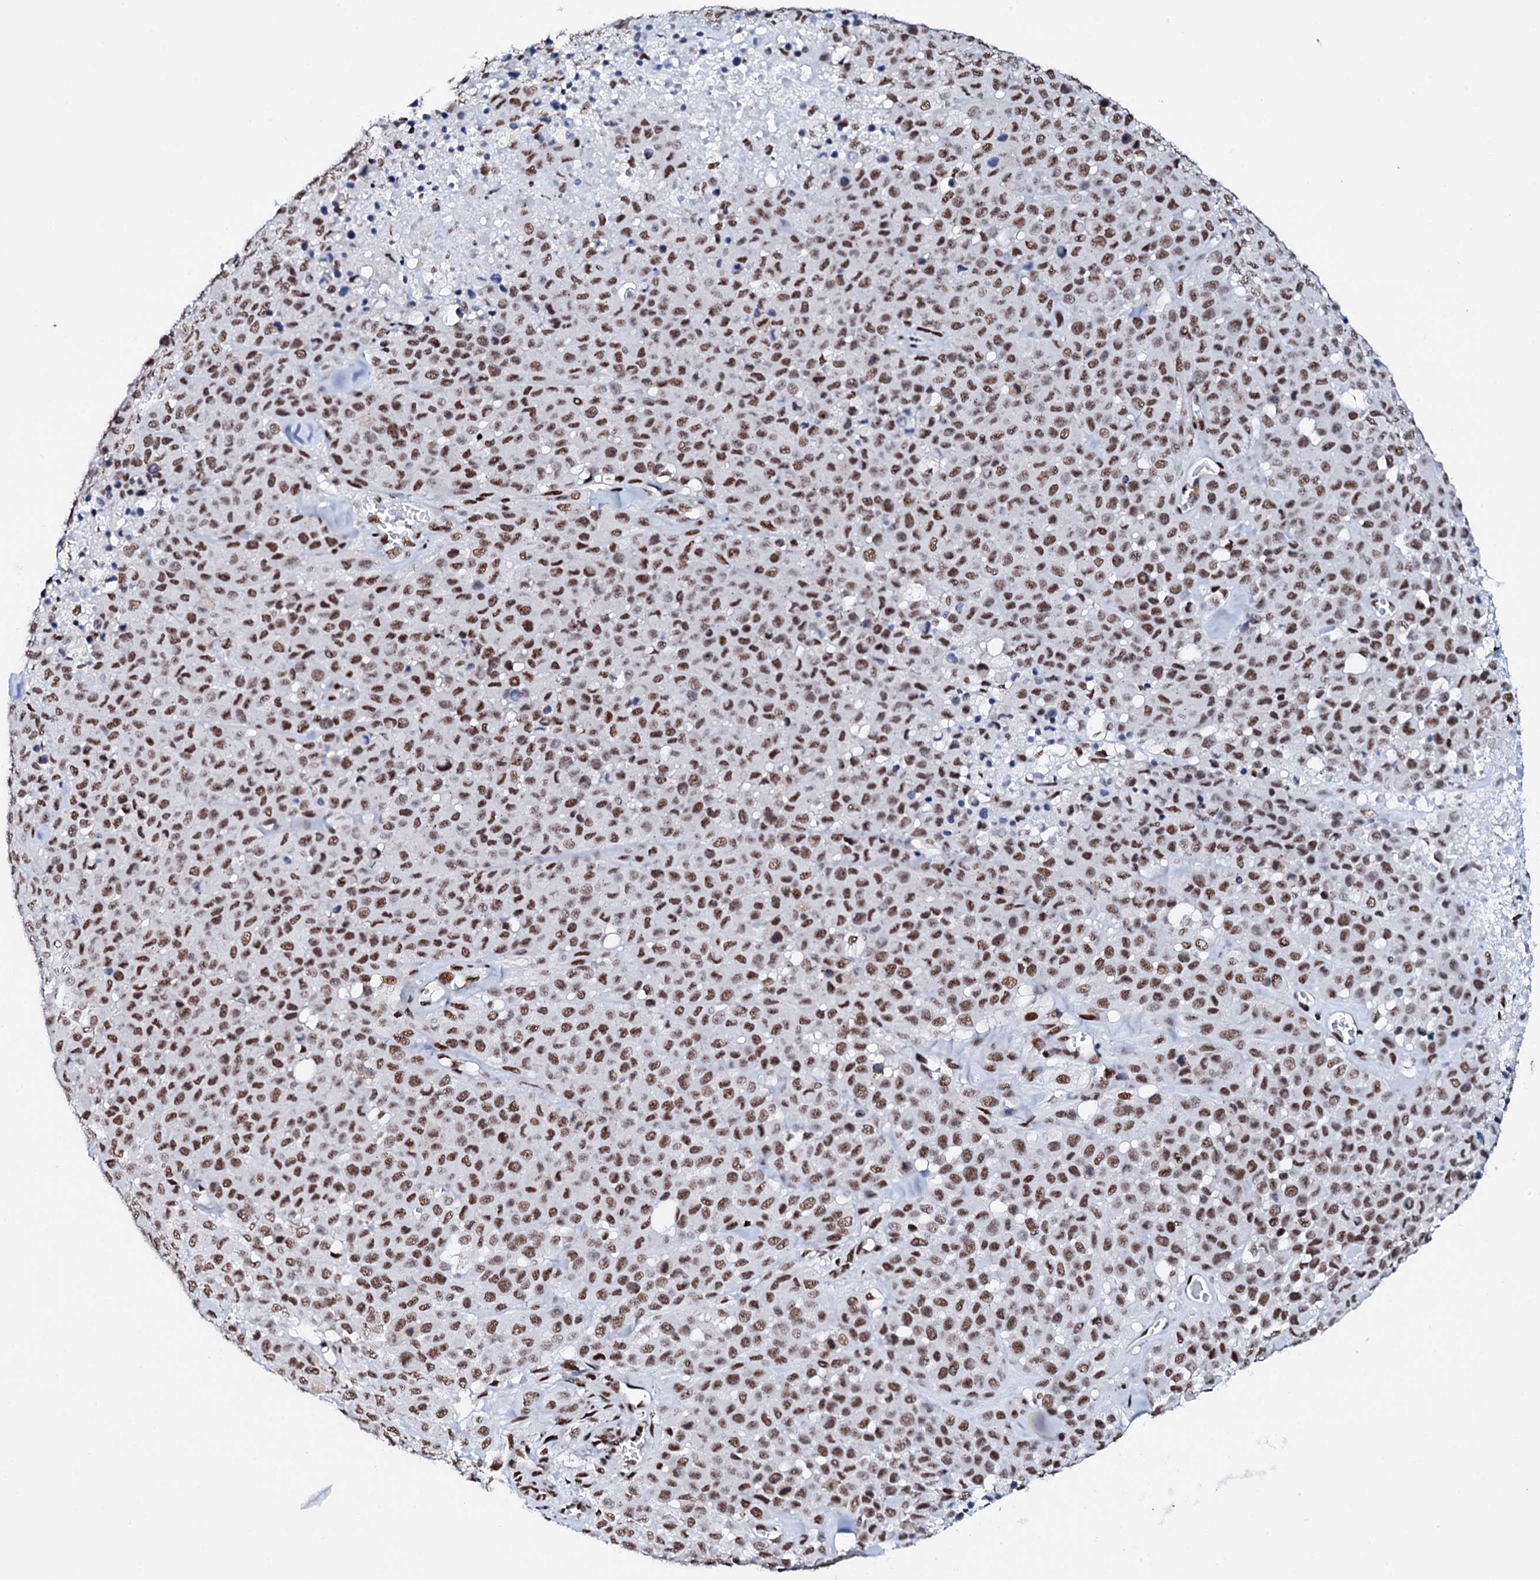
{"staining": {"intensity": "moderate", "quantity": ">75%", "location": "nuclear"}, "tissue": "melanoma", "cell_type": "Tumor cells", "image_type": "cancer", "snomed": [{"axis": "morphology", "description": "Malignant melanoma, Metastatic site"}, {"axis": "topography", "description": "Skin"}], "caption": "The histopathology image shows staining of melanoma, revealing moderate nuclear protein positivity (brown color) within tumor cells.", "gene": "NKAPD1", "patient": {"sex": "female", "age": 81}}